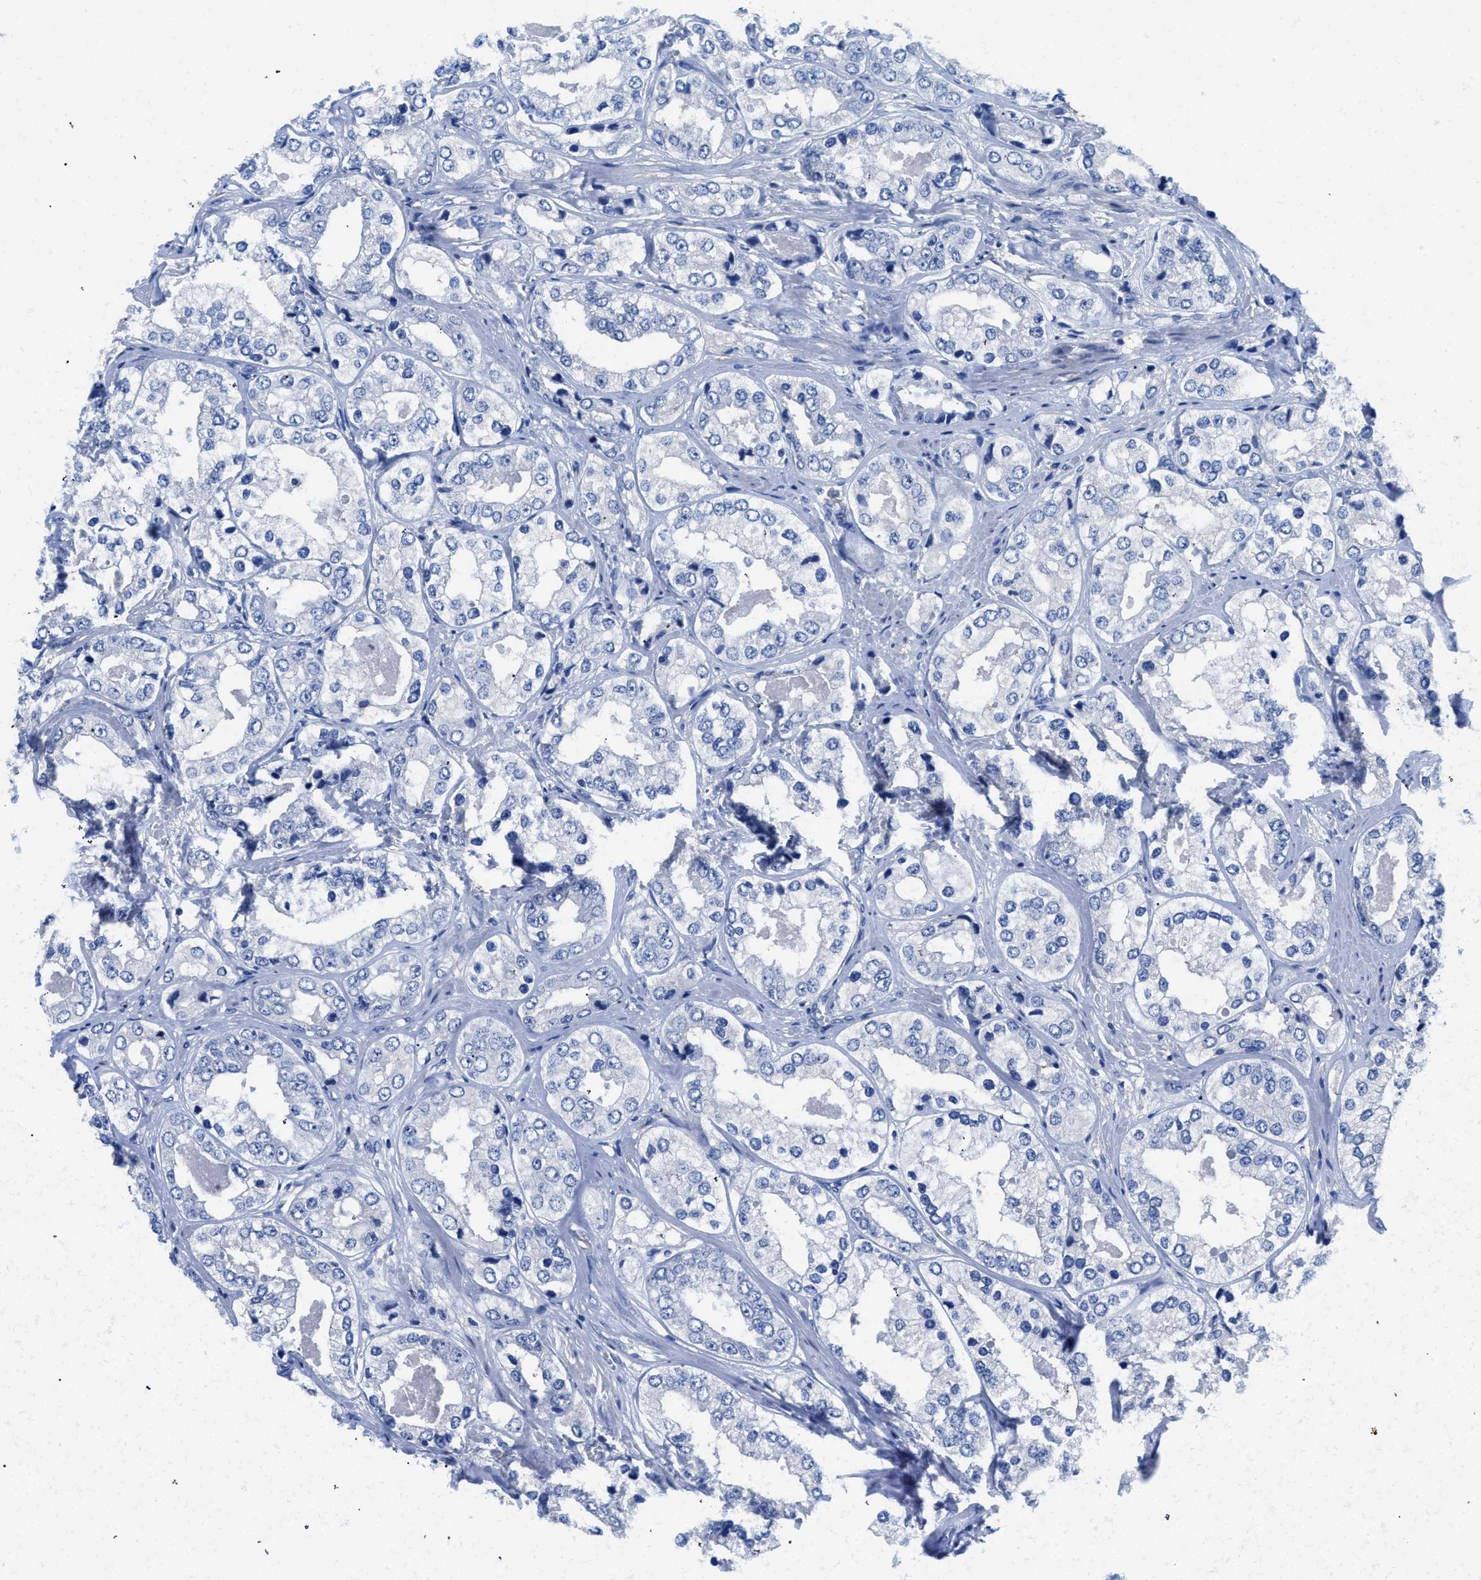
{"staining": {"intensity": "negative", "quantity": "none", "location": "none"}, "tissue": "prostate cancer", "cell_type": "Tumor cells", "image_type": "cancer", "snomed": [{"axis": "morphology", "description": "Adenocarcinoma, High grade"}, {"axis": "topography", "description": "Prostate"}], "caption": "Human prostate cancer stained for a protein using immunohistochemistry reveals no staining in tumor cells.", "gene": "NEB", "patient": {"sex": "male", "age": 61}}